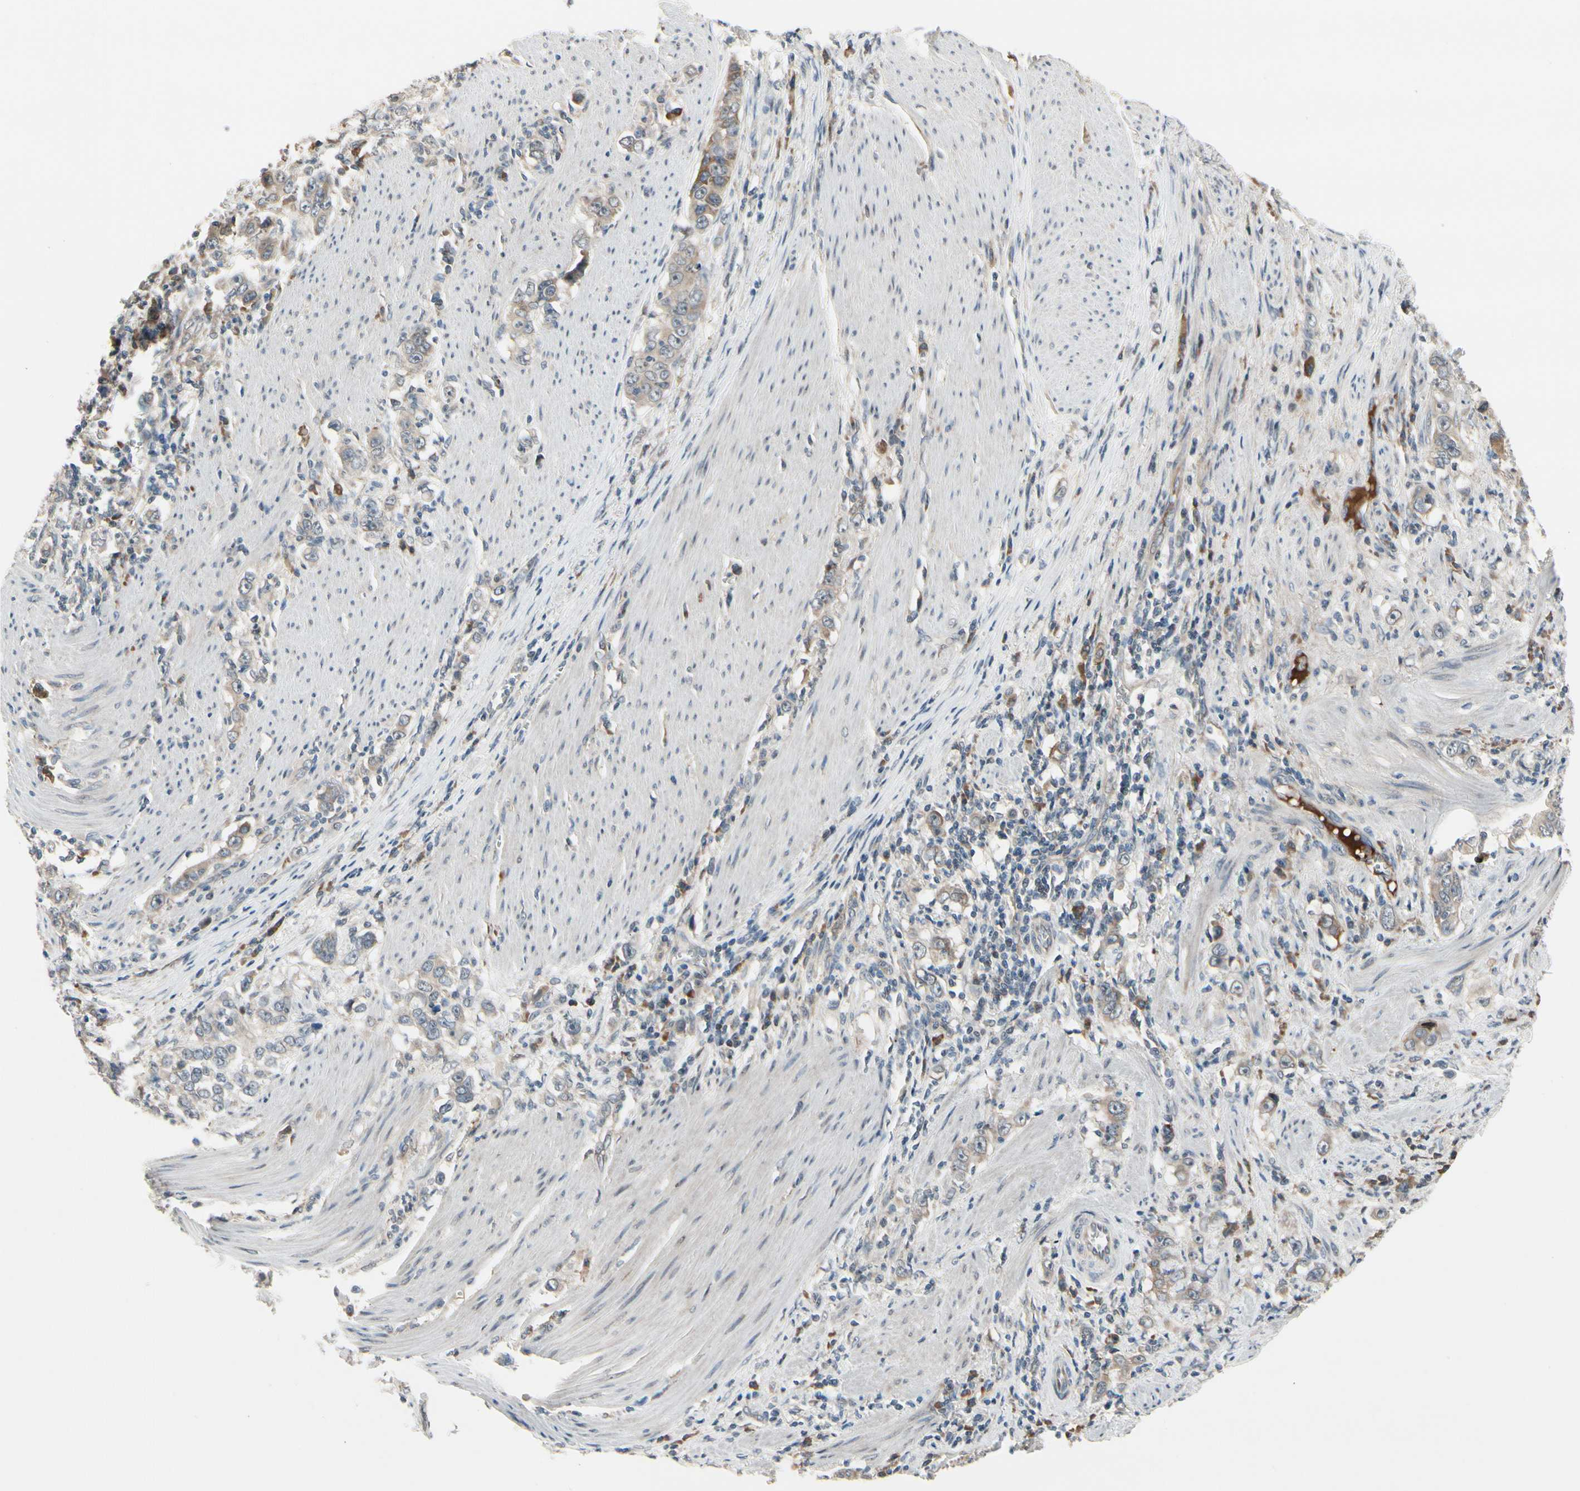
{"staining": {"intensity": "weak", "quantity": "<25%", "location": "cytoplasmic/membranous"}, "tissue": "stomach cancer", "cell_type": "Tumor cells", "image_type": "cancer", "snomed": [{"axis": "morphology", "description": "Adenocarcinoma, NOS"}, {"axis": "topography", "description": "Stomach, lower"}], "caption": "Tumor cells show no significant positivity in stomach cancer. (IHC, brightfield microscopy, high magnification).", "gene": "SNX29", "patient": {"sex": "female", "age": 72}}